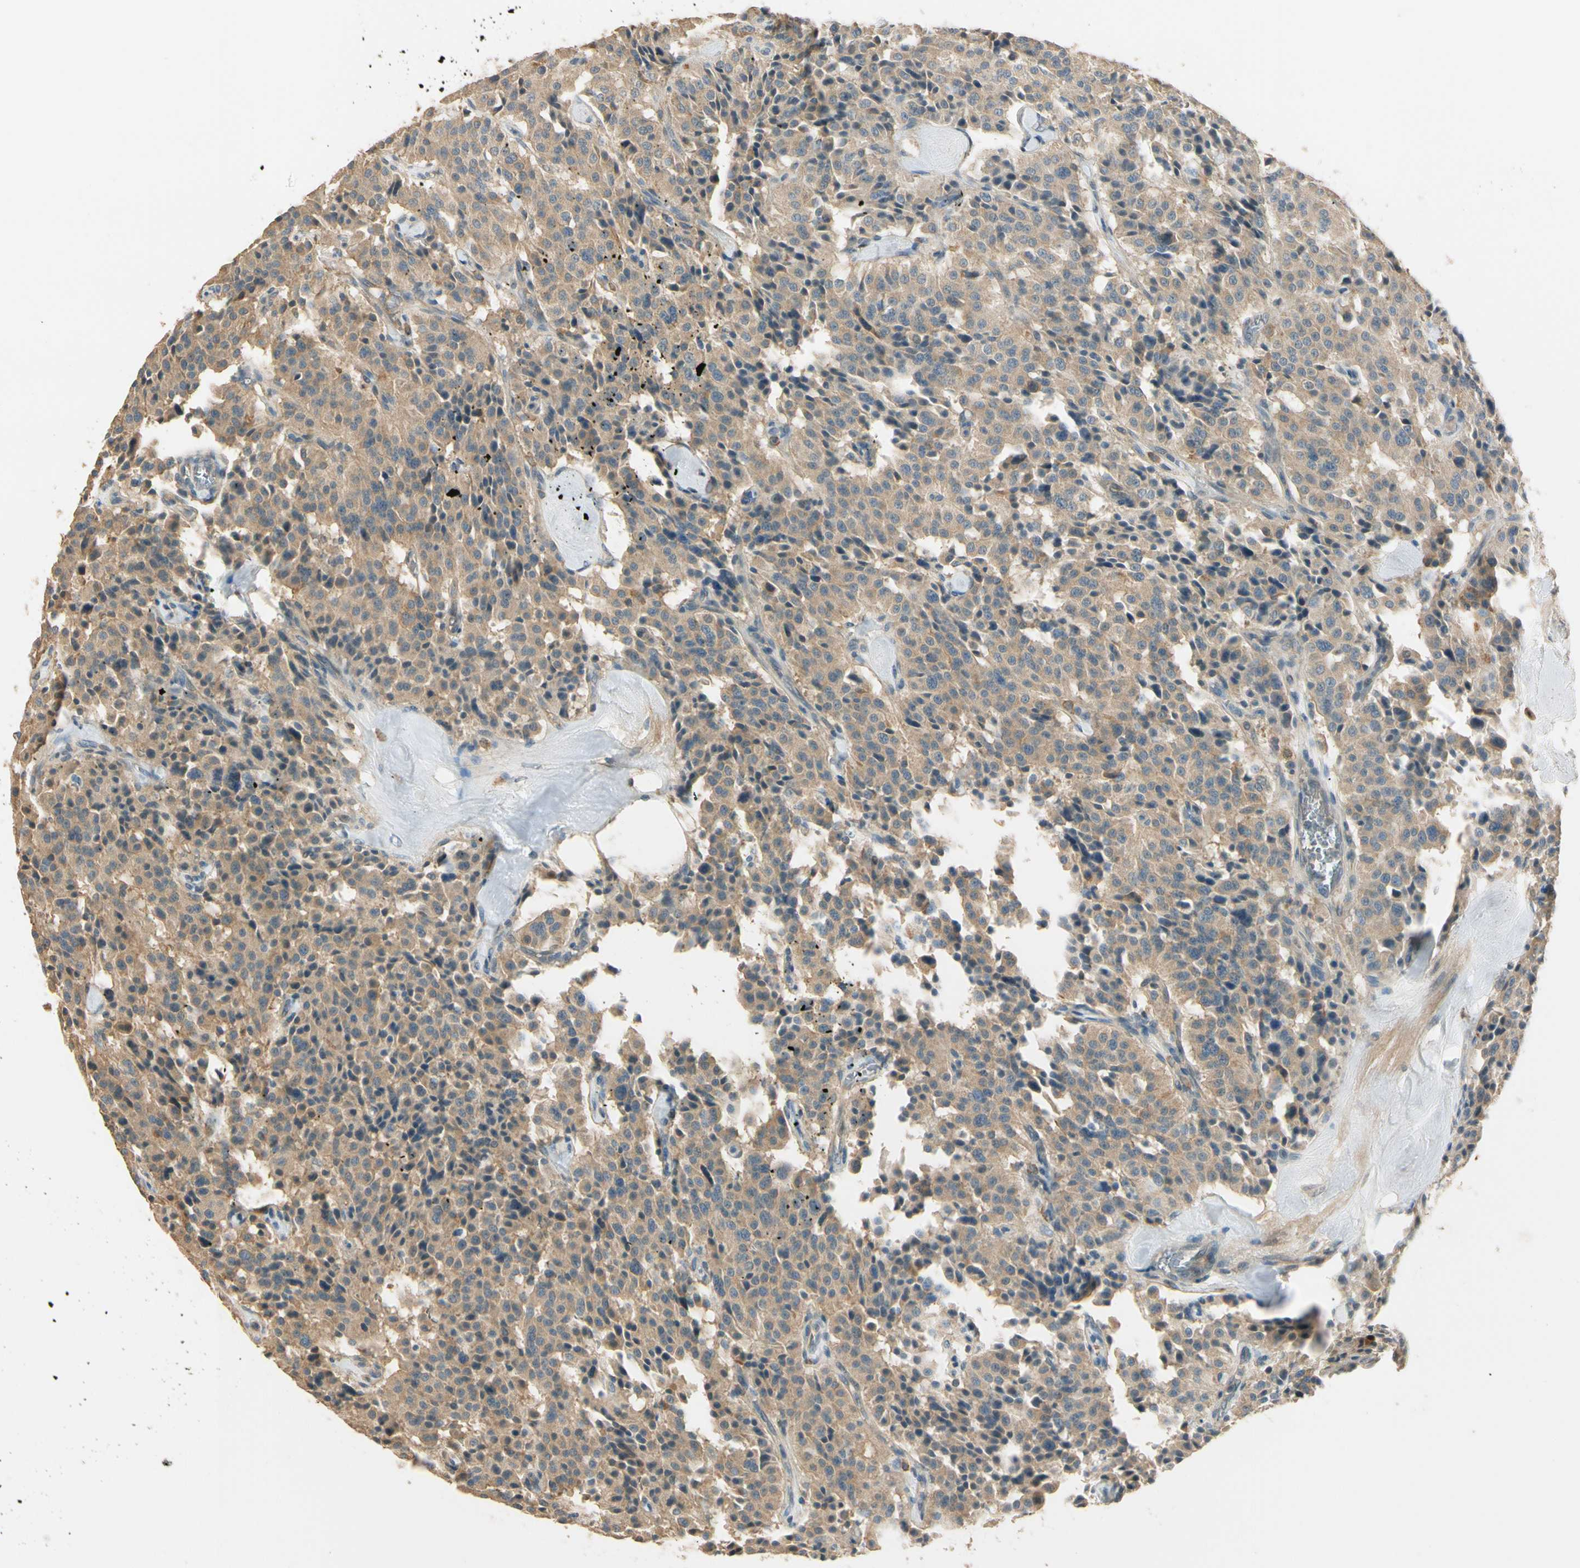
{"staining": {"intensity": "weak", "quantity": ">75%", "location": "cytoplasmic/membranous"}, "tissue": "carcinoid", "cell_type": "Tumor cells", "image_type": "cancer", "snomed": [{"axis": "morphology", "description": "Carcinoid, malignant, NOS"}, {"axis": "topography", "description": "Lung"}], "caption": "Immunohistochemical staining of human carcinoid displays low levels of weak cytoplasmic/membranous positivity in about >75% of tumor cells.", "gene": "PLXNA1", "patient": {"sex": "male", "age": 30}}